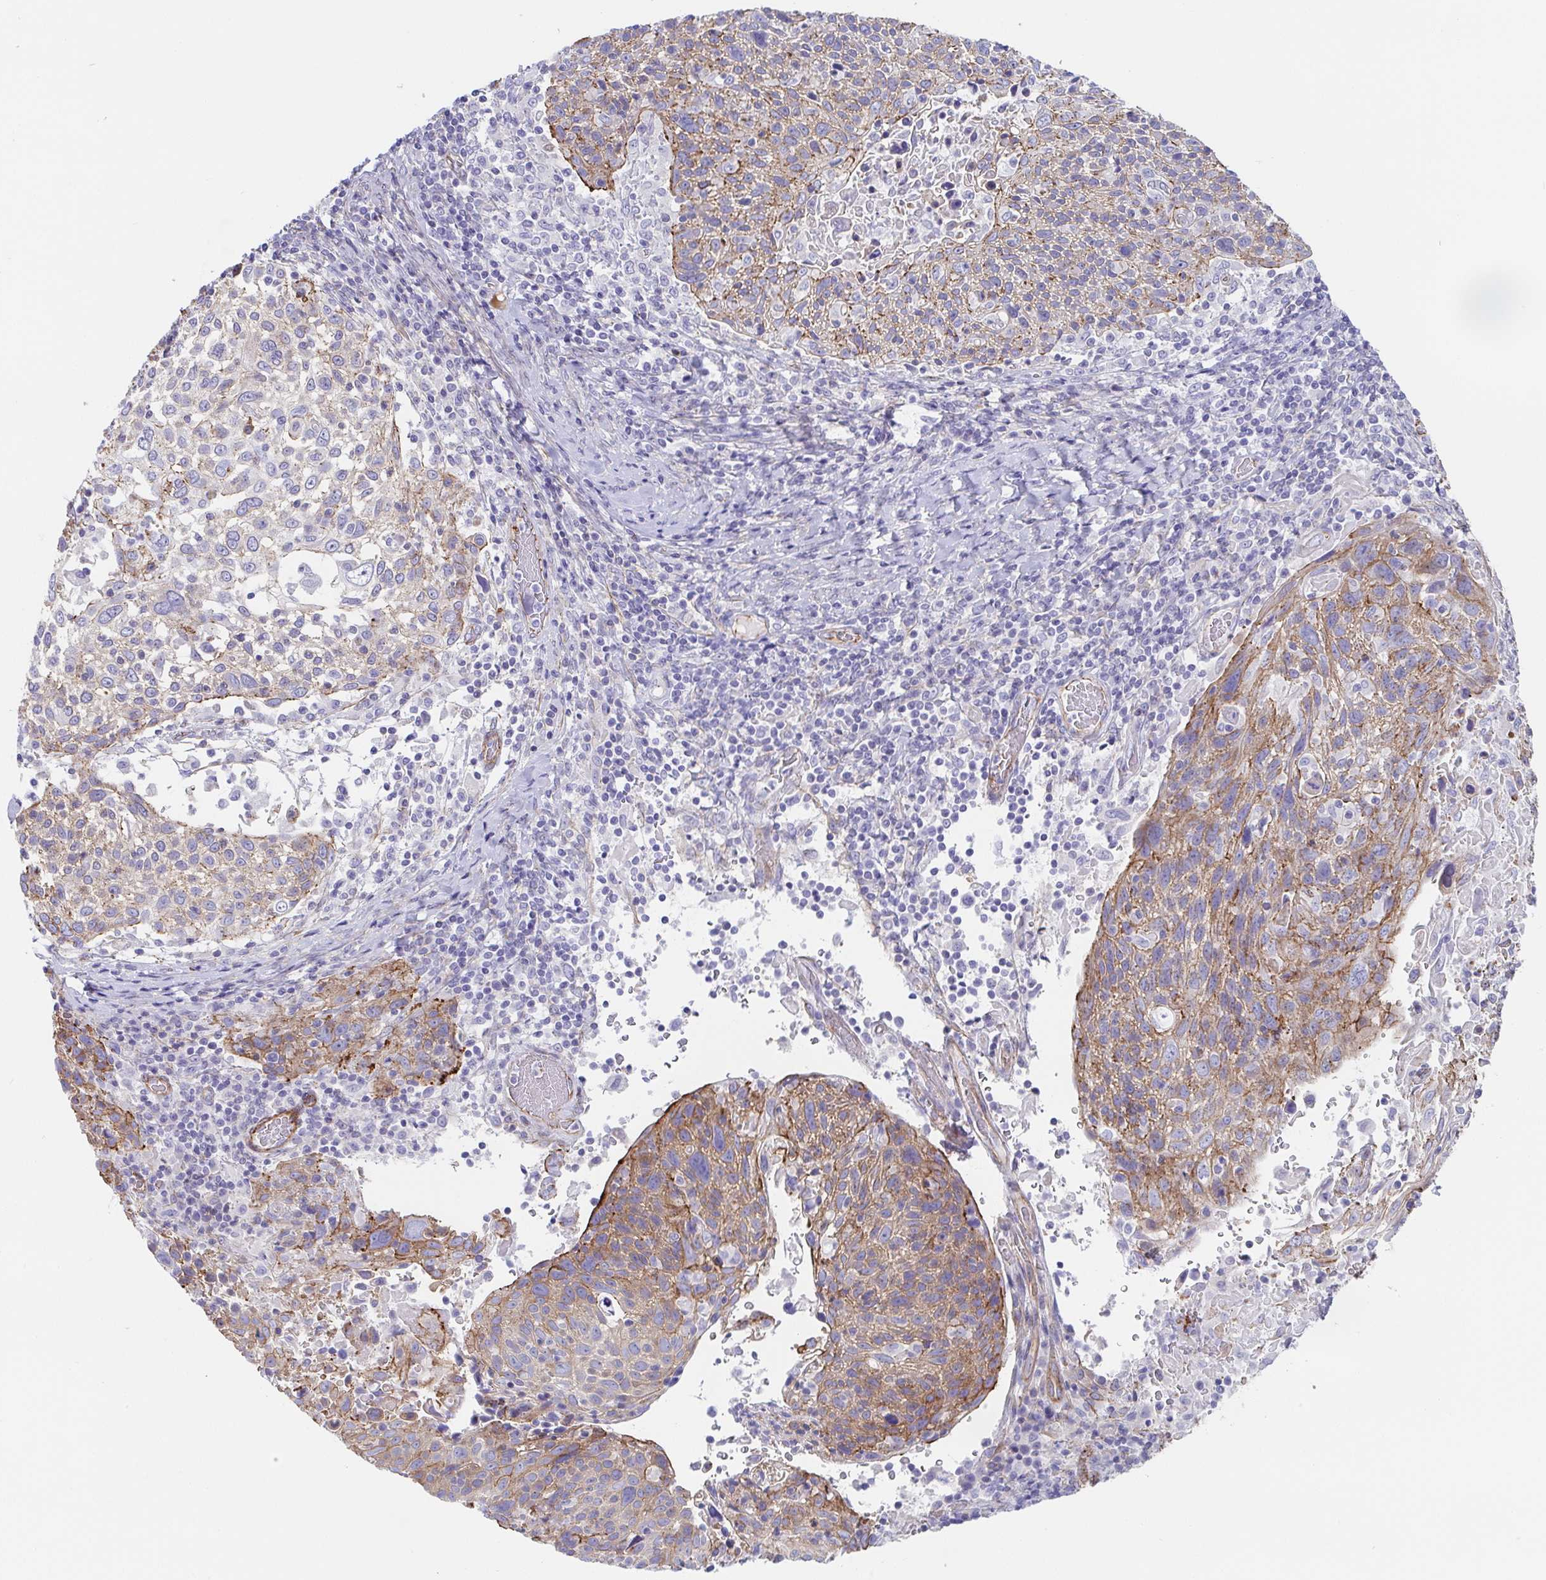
{"staining": {"intensity": "weak", "quantity": "25%-75%", "location": "cytoplasmic/membranous"}, "tissue": "cervical cancer", "cell_type": "Tumor cells", "image_type": "cancer", "snomed": [{"axis": "morphology", "description": "Squamous cell carcinoma, NOS"}, {"axis": "topography", "description": "Cervix"}], "caption": "IHC image of human cervical cancer (squamous cell carcinoma) stained for a protein (brown), which shows low levels of weak cytoplasmic/membranous expression in approximately 25%-75% of tumor cells.", "gene": "TRAM2", "patient": {"sex": "female", "age": 61}}